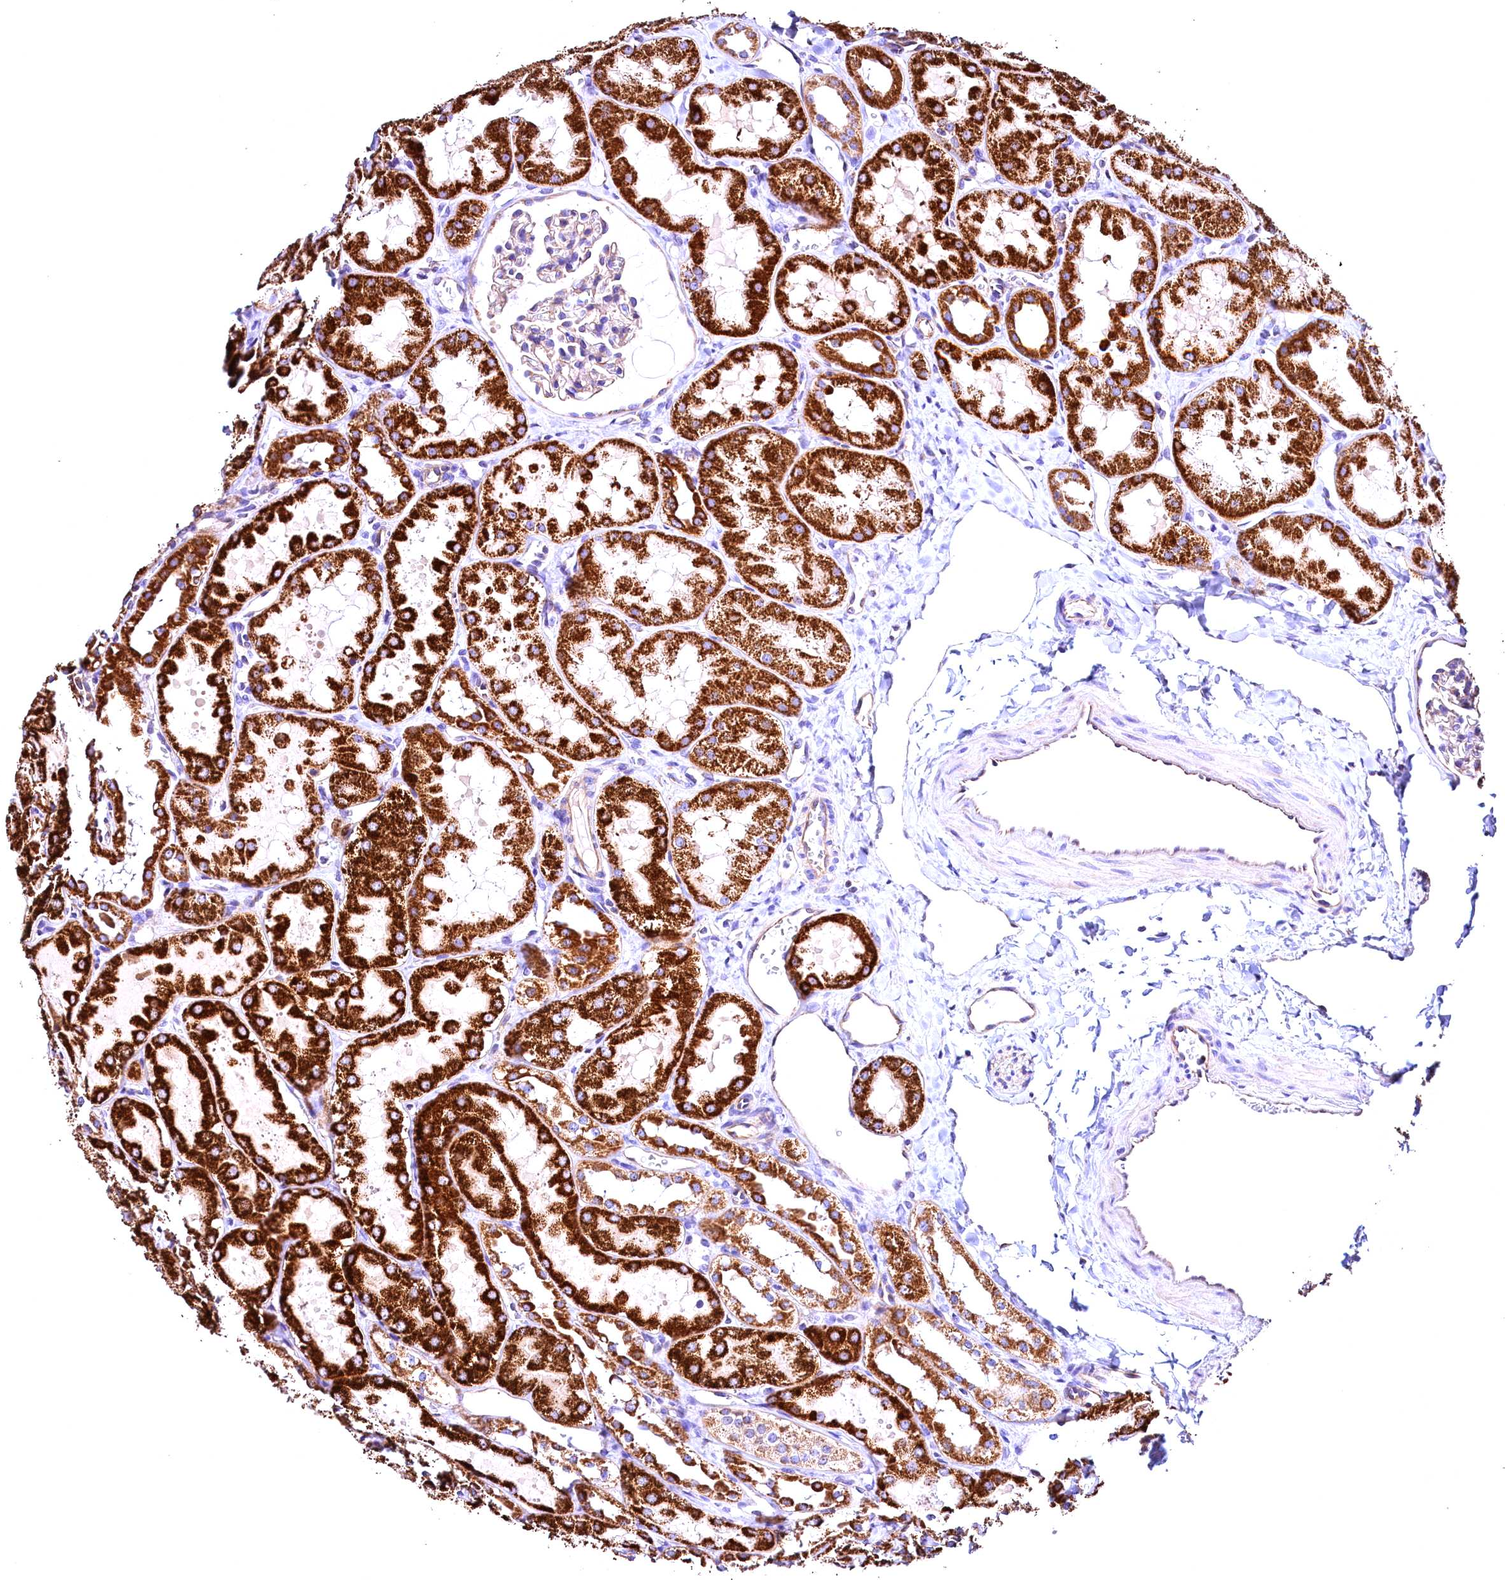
{"staining": {"intensity": "weak", "quantity": "<25%", "location": "cytoplasmic/membranous"}, "tissue": "kidney", "cell_type": "Cells in glomeruli", "image_type": "normal", "snomed": [{"axis": "morphology", "description": "Normal tissue, NOS"}, {"axis": "topography", "description": "Kidney"}, {"axis": "topography", "description": "Urinary bladder"}], "caption": "Human kidney stained for a protein using IHC reveals no positivity in cells in glomeruli.", "gene": "ACAA2", "patient": {"sex": "male", "age": 16}}